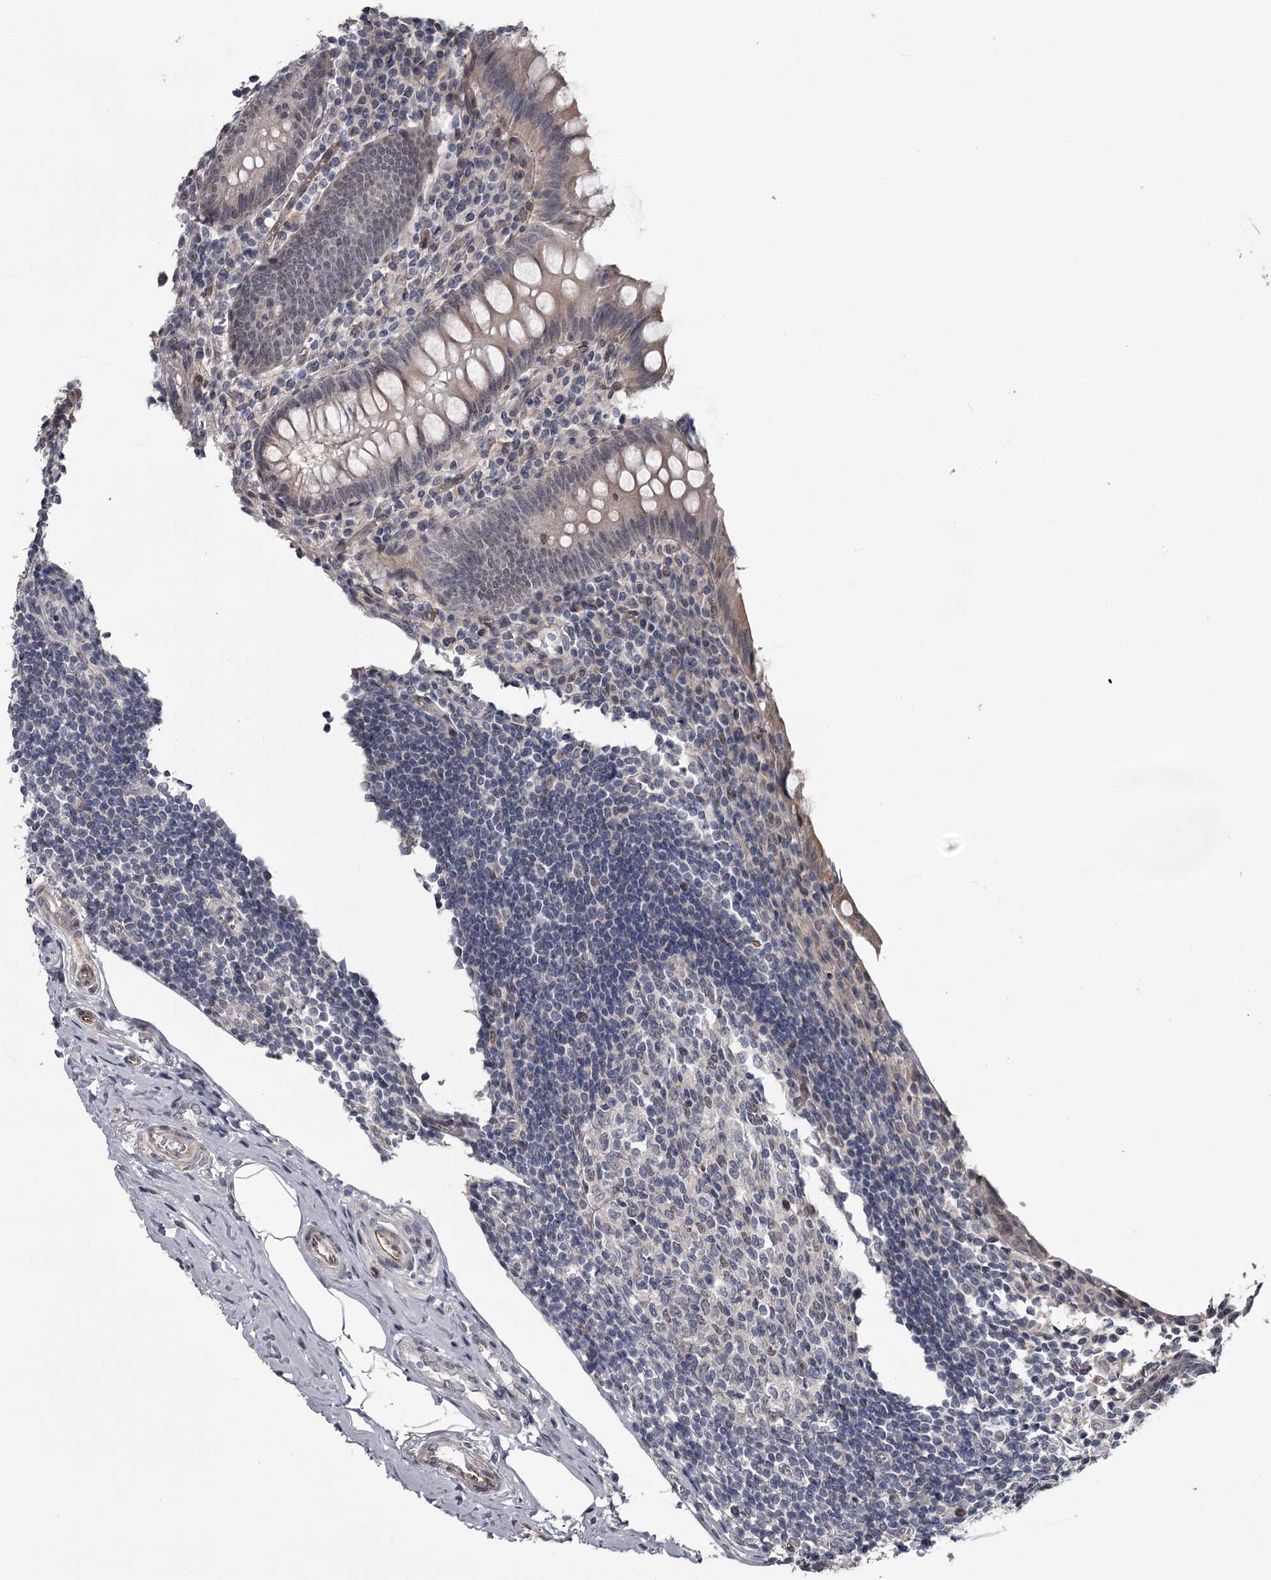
{"staining": {"intensity": "weak", "quantity": "25%-75%", "location": "cytoplasmic/membranous"}, "tissue": "appendix", "cell_type": "Glandular cells", "image_type": "normal", "snomed": [{"axis": "morphology", "description": "Normal tissue, NOS"}, {"axis": "topography", "description": "Appendix"}], "caption": "Immunohistochemical staining of unremarkable appendix demonstrates weak cytoplasmic/membranous protein expression in approximately 25%-75% of glandular cells. The staining was performed using DAB, with brown indicating positive protein expression. Nuclei are stained blue with hematoxylin.", "gene": "PRPF40B", "patient": {"sex": "female", "age": 17}}